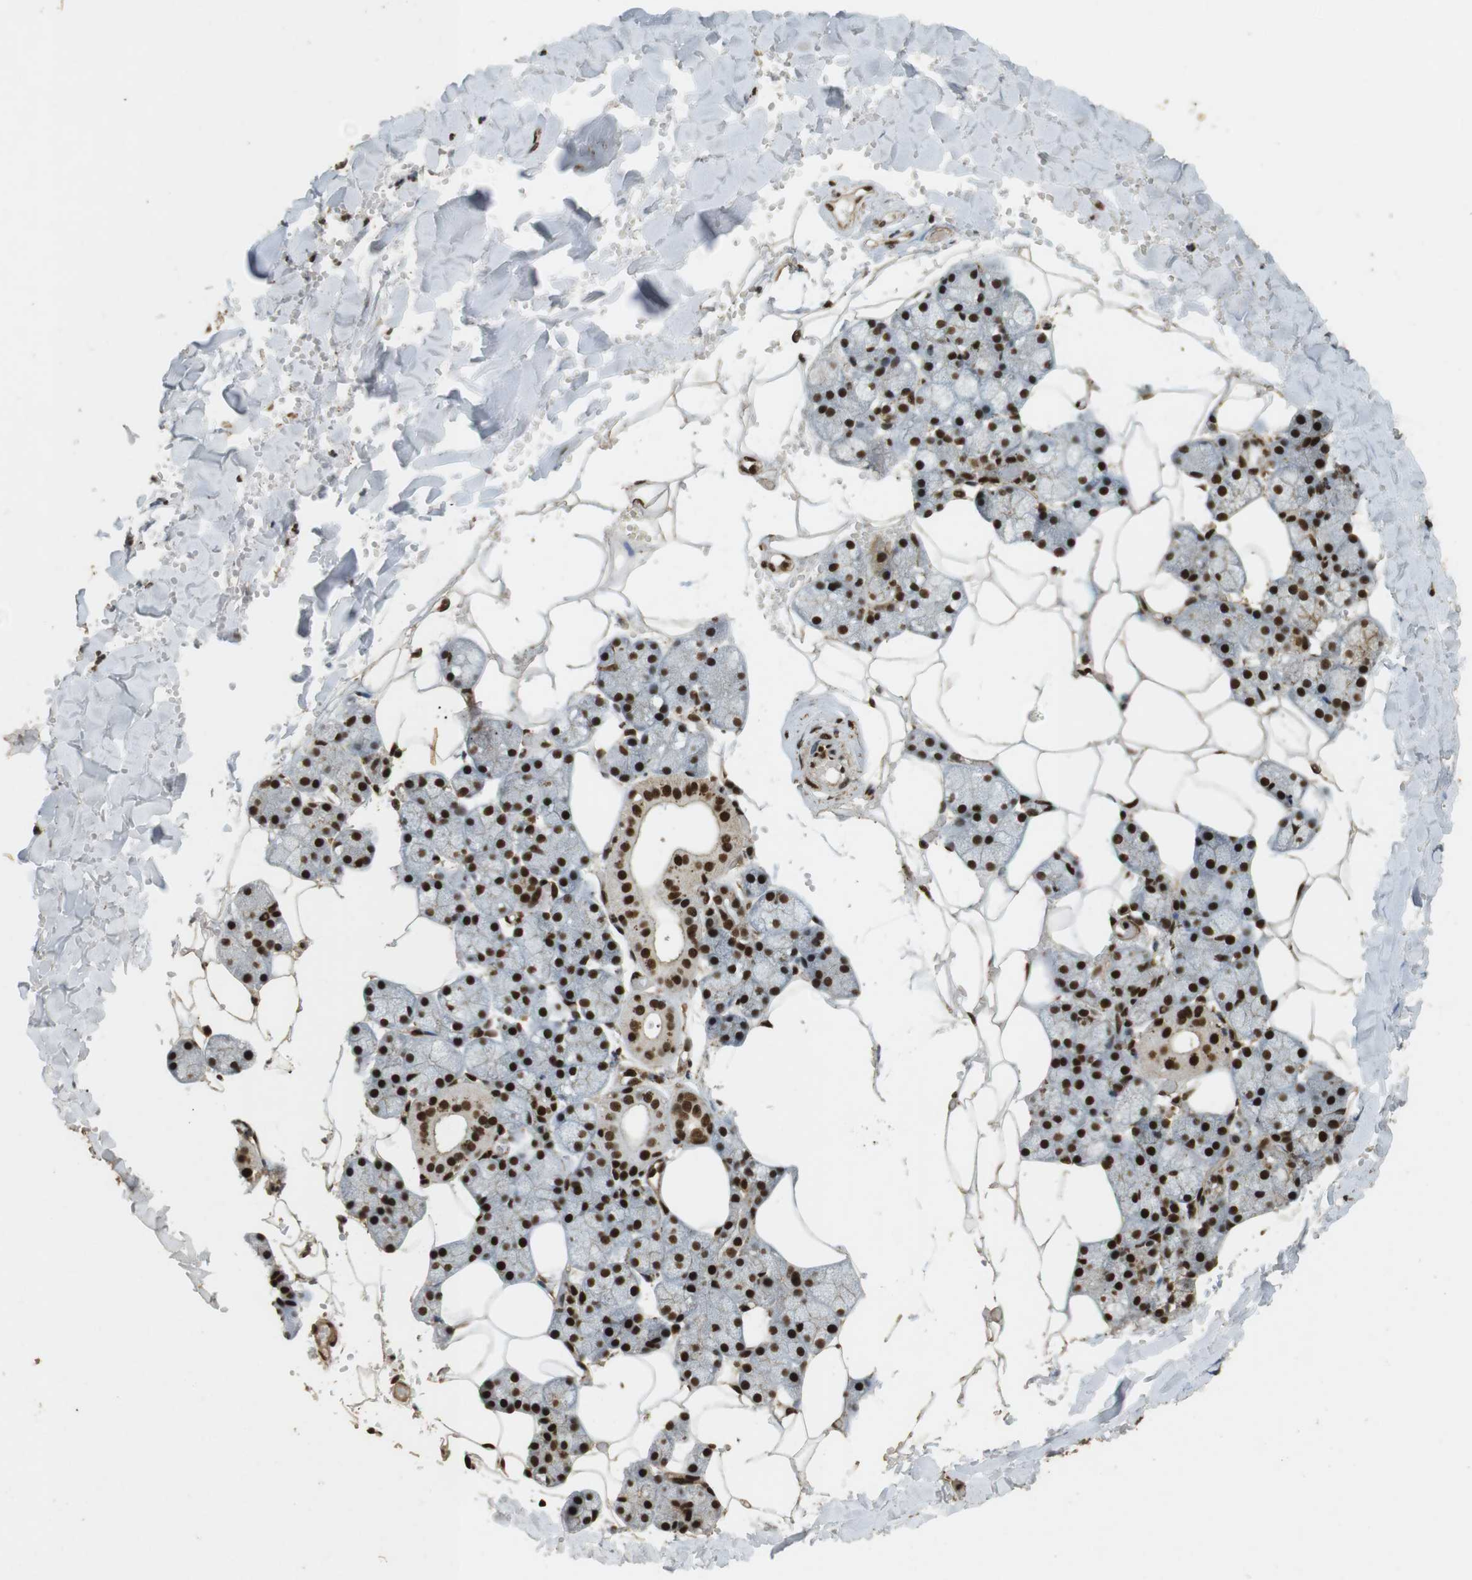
{"staining": {"intensity": "strong", "quantity": ">75%", "location": "nuclear"}, "tissue": "salivary gland", "cell_type": "Glandular cells", "image_type": "normal", "snomed": [{"axis": "morphology", "description": "Normal tissue, NOS"}, {"axis": "topography", "description": "Salivary gland"}], "caption": "A high amount of strong nuclear expression is appreciated in about >75% of glandular cells in unremarkable salivary gland. (DAB (3,3'-diaminobenzidine) IHC, brown staining for protein, blue staining for nuclei).", "gene": "GATA4", "patient": {"sex": "male", "age": 62}}